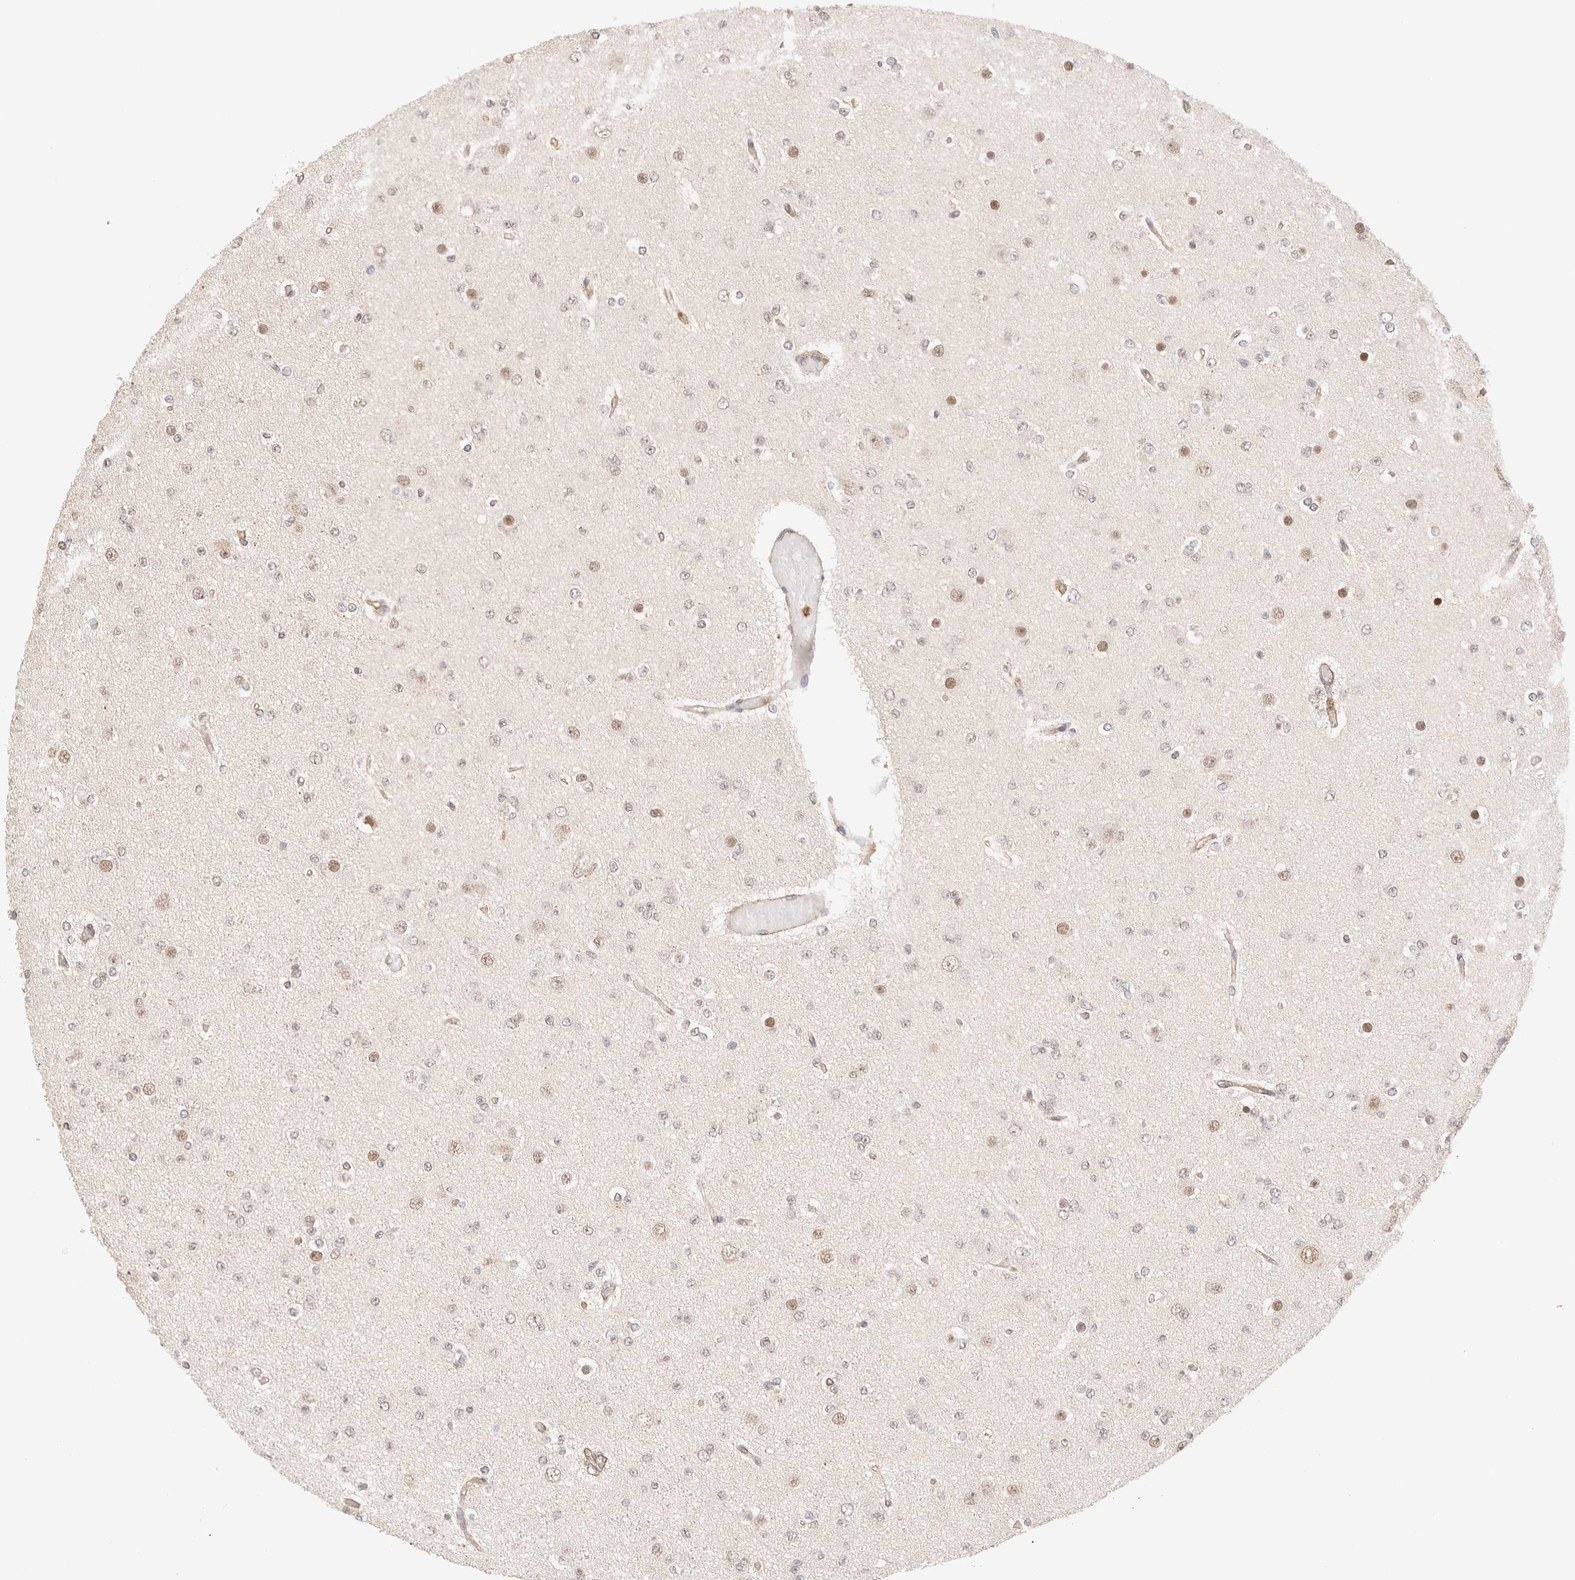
{"staining": {"intensity": "weak", "quantity": ">75%", "location": "nuclear"}, "tissue": "glioma", "cell_type": "Tumor cells", "image_type": "cancer", "snomed": [{"axis": "morphology", "description": "Glioma, malignant, Low grade"}, {"axis": "topography", "description": "Brain"}], "caption": "Human malignant glioma (low-grade) stained with a protein marker demonstrates weak staining in tumor cells.", "gene": "BRPF3", "patient": {"sex": "female", "age": 22}}